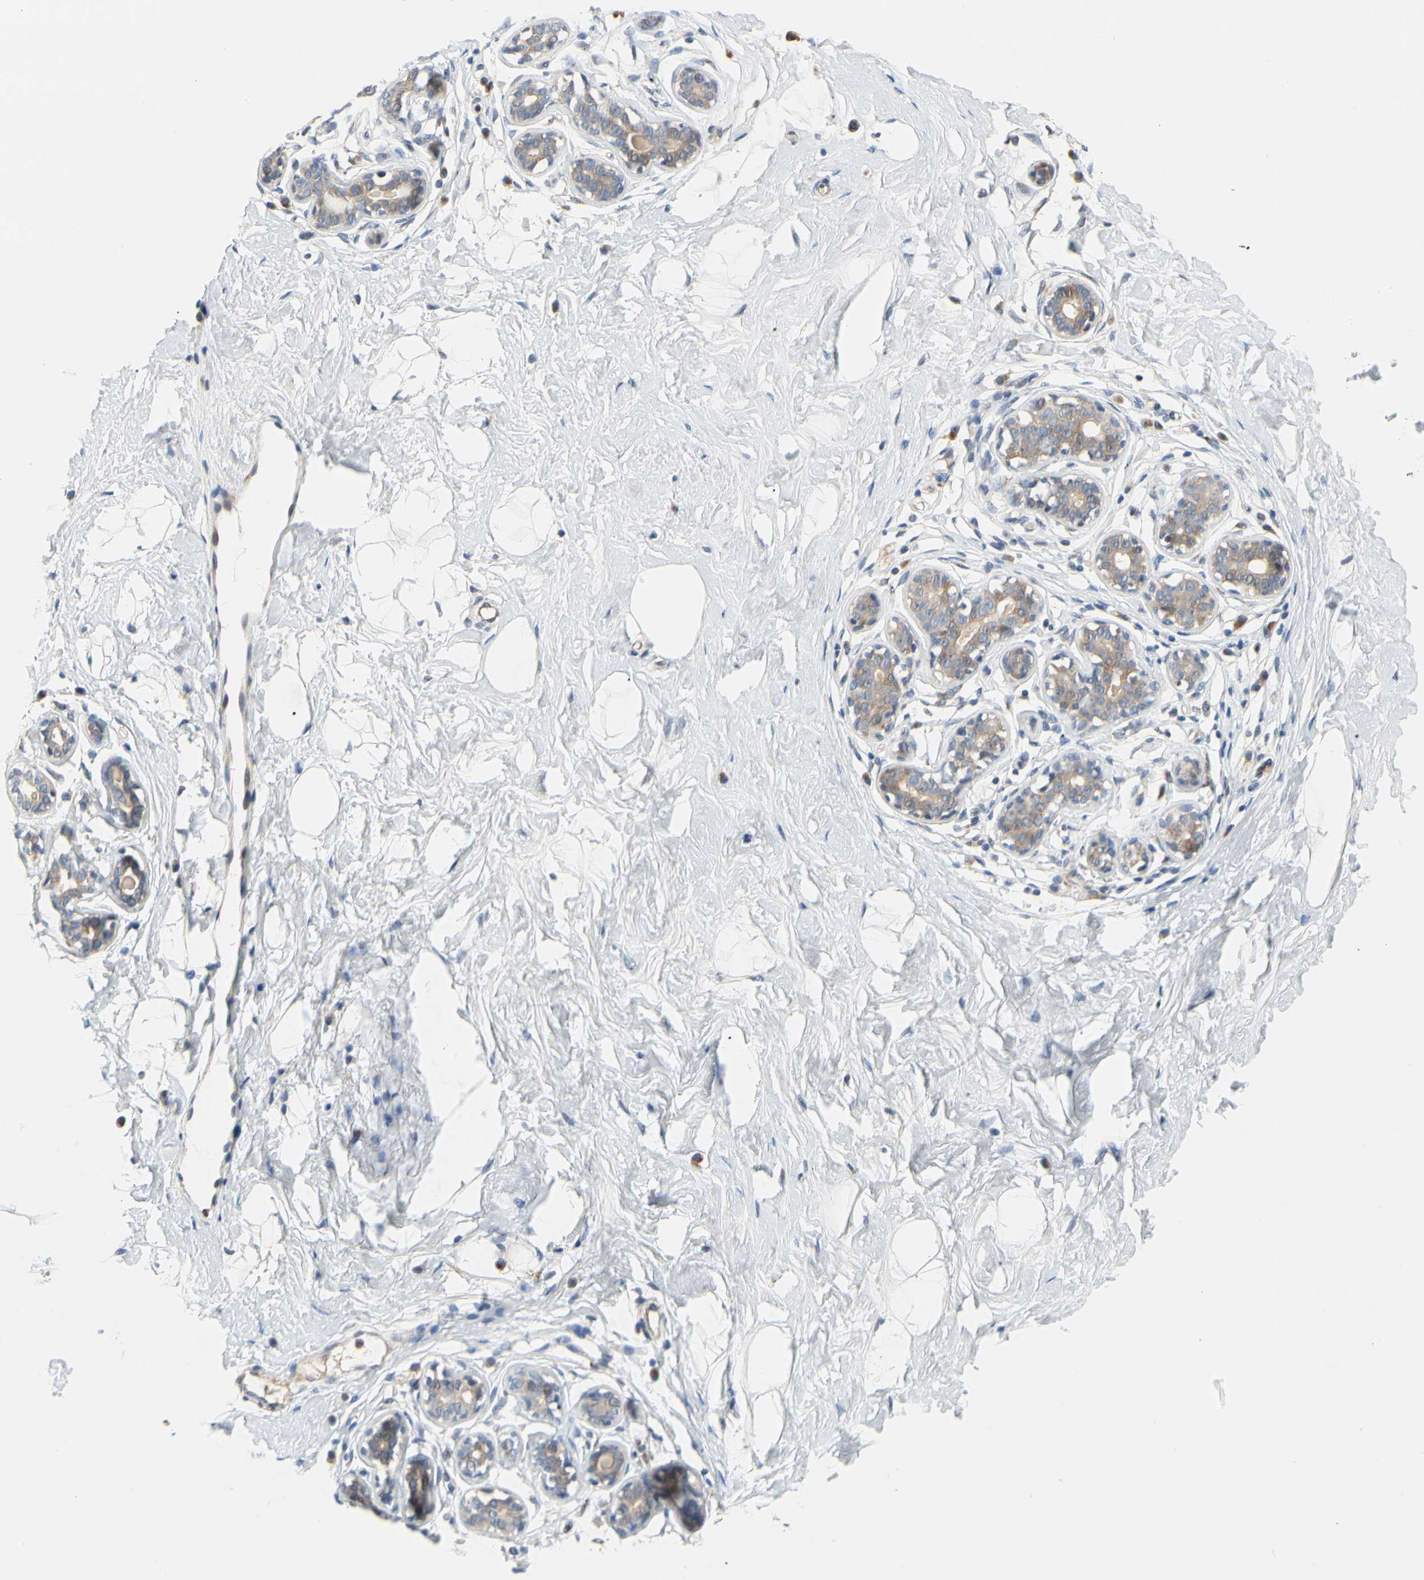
{"staining": {"intensity": "weak", "quantity": "<25%", "location": "cytoplasmic/membranous"}, "tissue": "breast", "cell_type": "Adipocytes", "image_type": "normal", "snomed": [{"axis": "morphology", "description": "Normal tissue, NOS"}, {"axis": "topography", "description": "Breast"}], "caption": "A high-resolution image shows immunohistochemistry staining of unremarkable breast, which exhibits no significant positivity in adipocytes.", "gene": "ZNF236", "patient": {"sex": "female", "age": 23}}